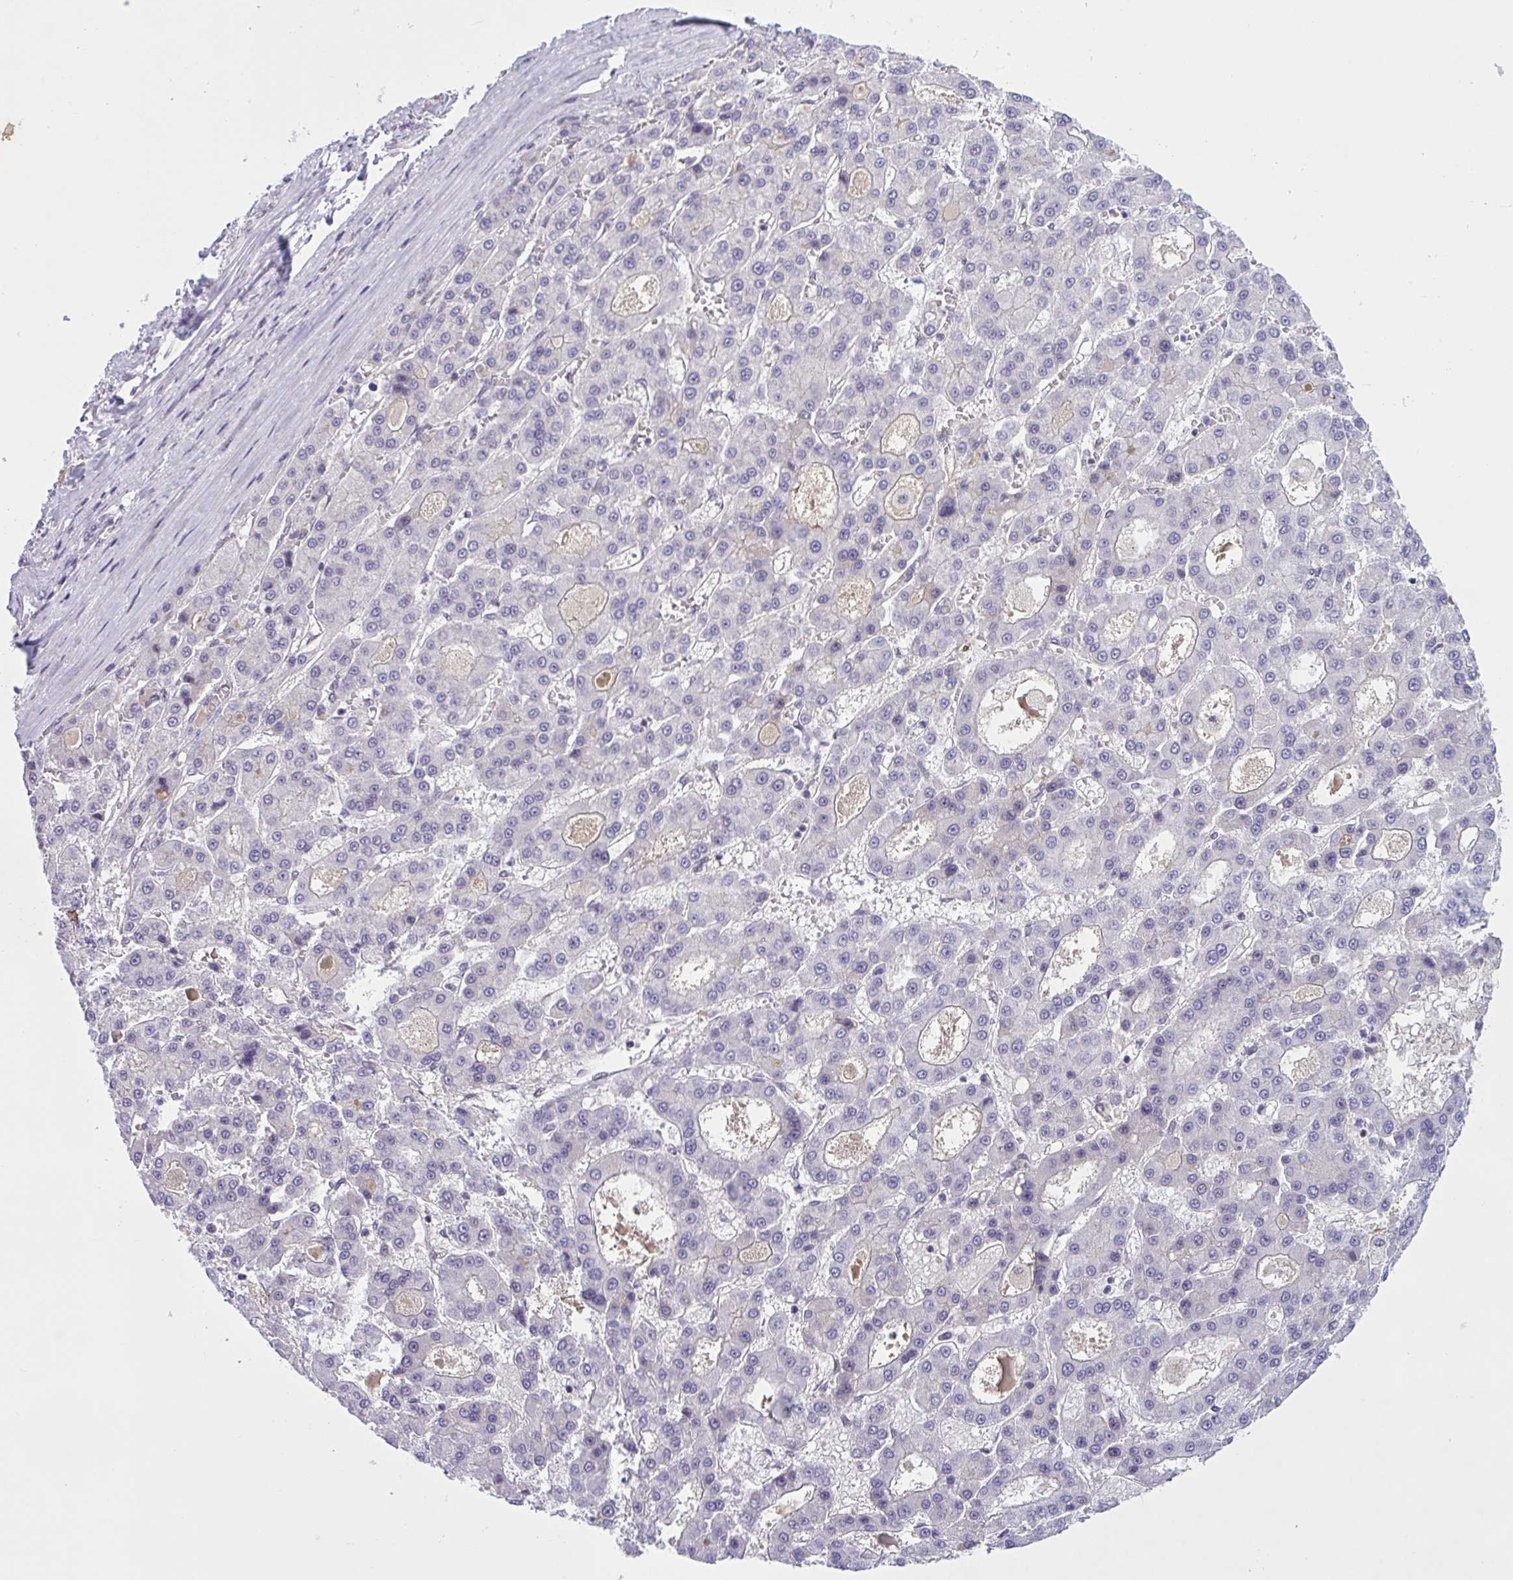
{"staining": {"intensity": "negative", "quantity": "none", "location": "none"}, "tissue": "liver cancer", "cell_type": "Tumor cells", "image_type": "cancer", "snomed": [{"axis": "morphology", "description": "Carcinoma, Hepatocellular, NOS"}, {"axis": "topography", "description": "Liver"}], "caption": "Tumor cells are negative for protein expression in human hepatocellular carcinoma (liver).", "gene": "TTC7B", "patient": {"sex": "male", "age": 70}}